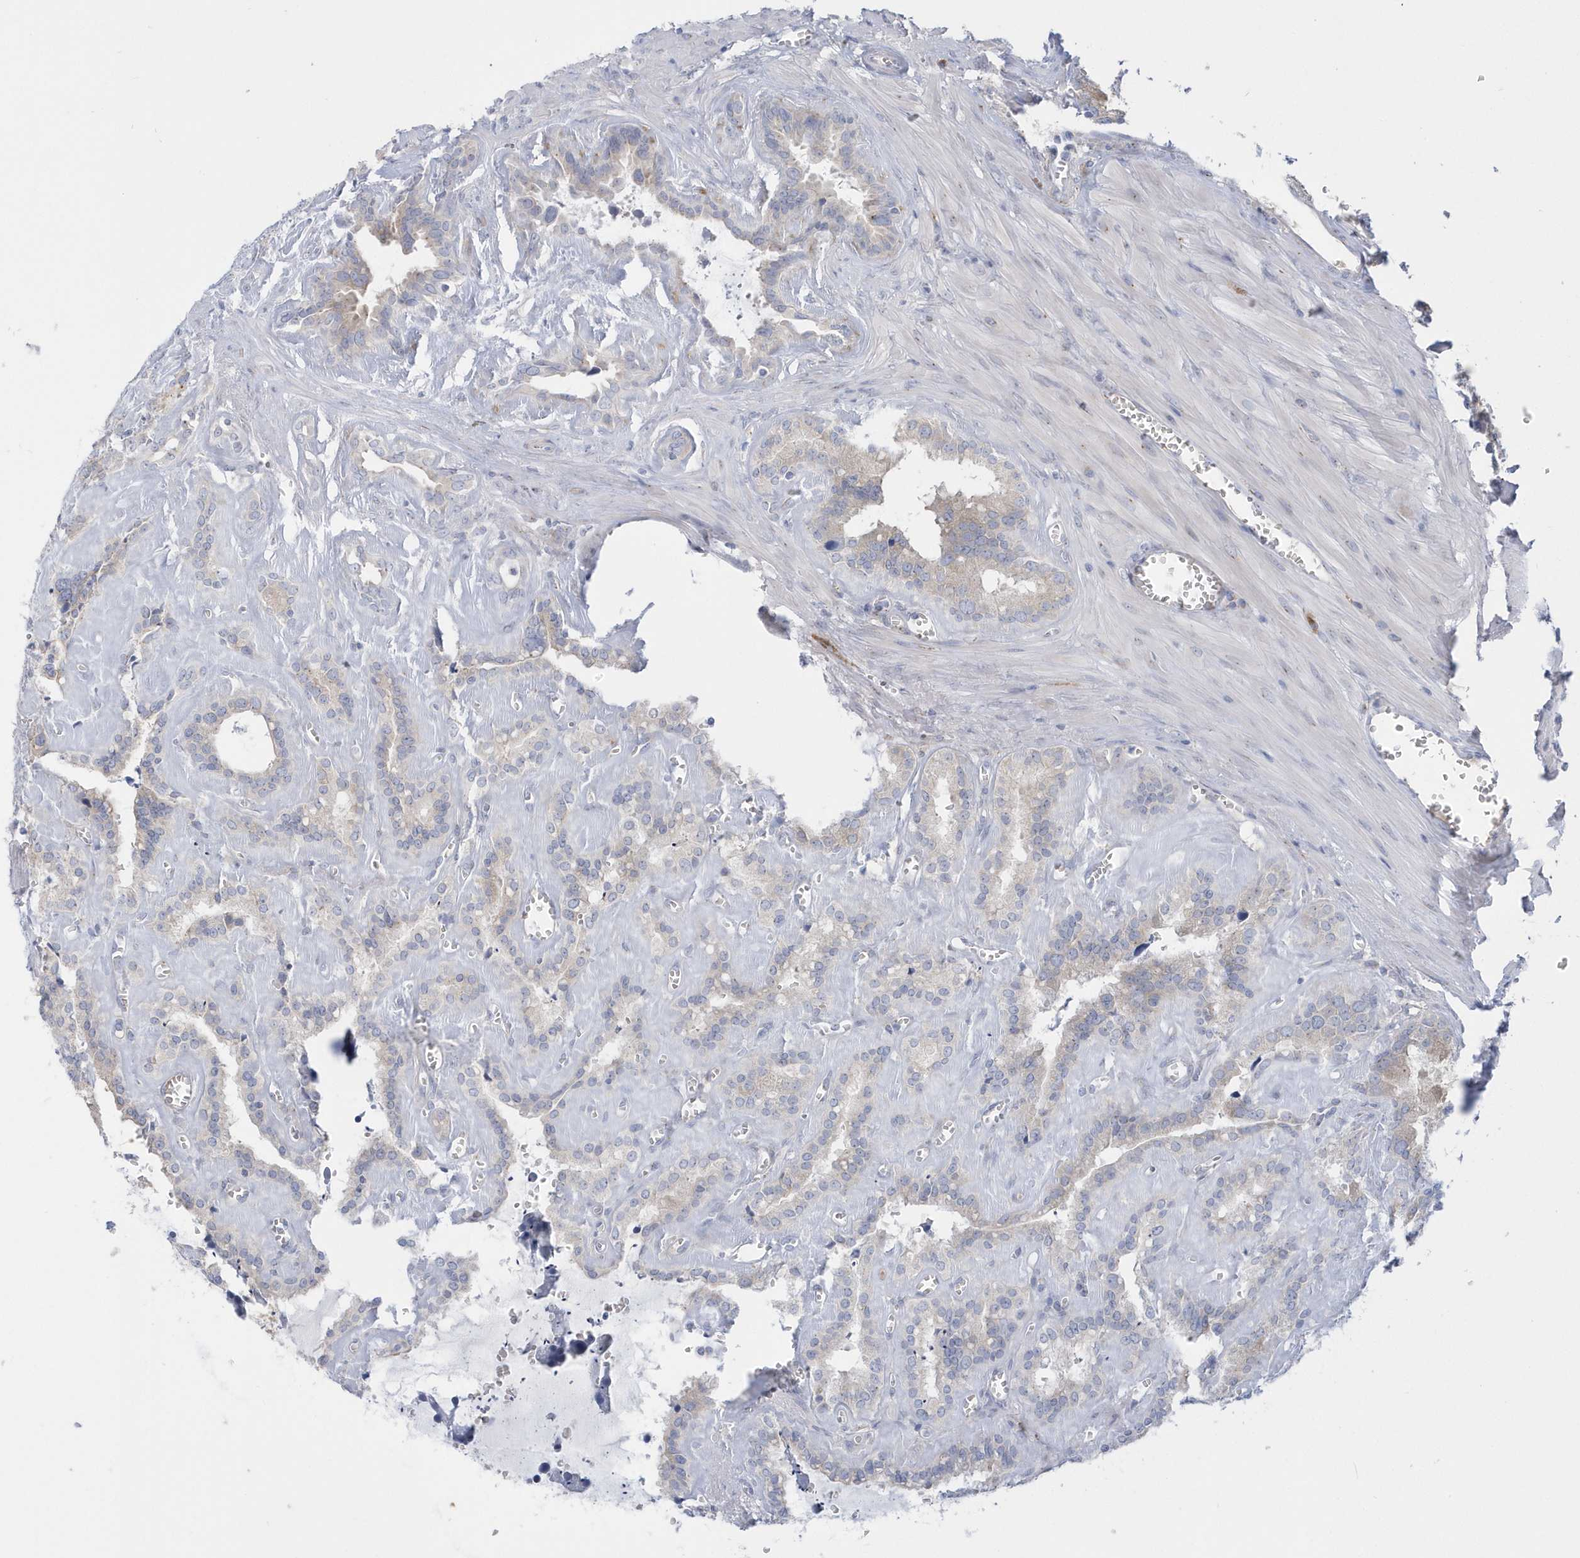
{"staining": {"intensity": "weak", "quantity": "<25%", "location": "cytoplasmic/membranous"}, "tissue": "seminal vesicle", "cell_type": "Glandular cells", "image_type": "normal", "snomed": [{"axis": "morphology", "description": "Normal tissue, NOS"}, {"axis": "topography", "description": "Prostate"}, {"axis": "topography", "description": "Seminal veicle"}], "caption": "High power microscopy micrograph of an immunohistochemistry micrograph of benign seminal vesicle, revealing no significant staining in glandular cells.", "gene": "SEMA3D", "patient": {"sex": "male", "age": 59}}